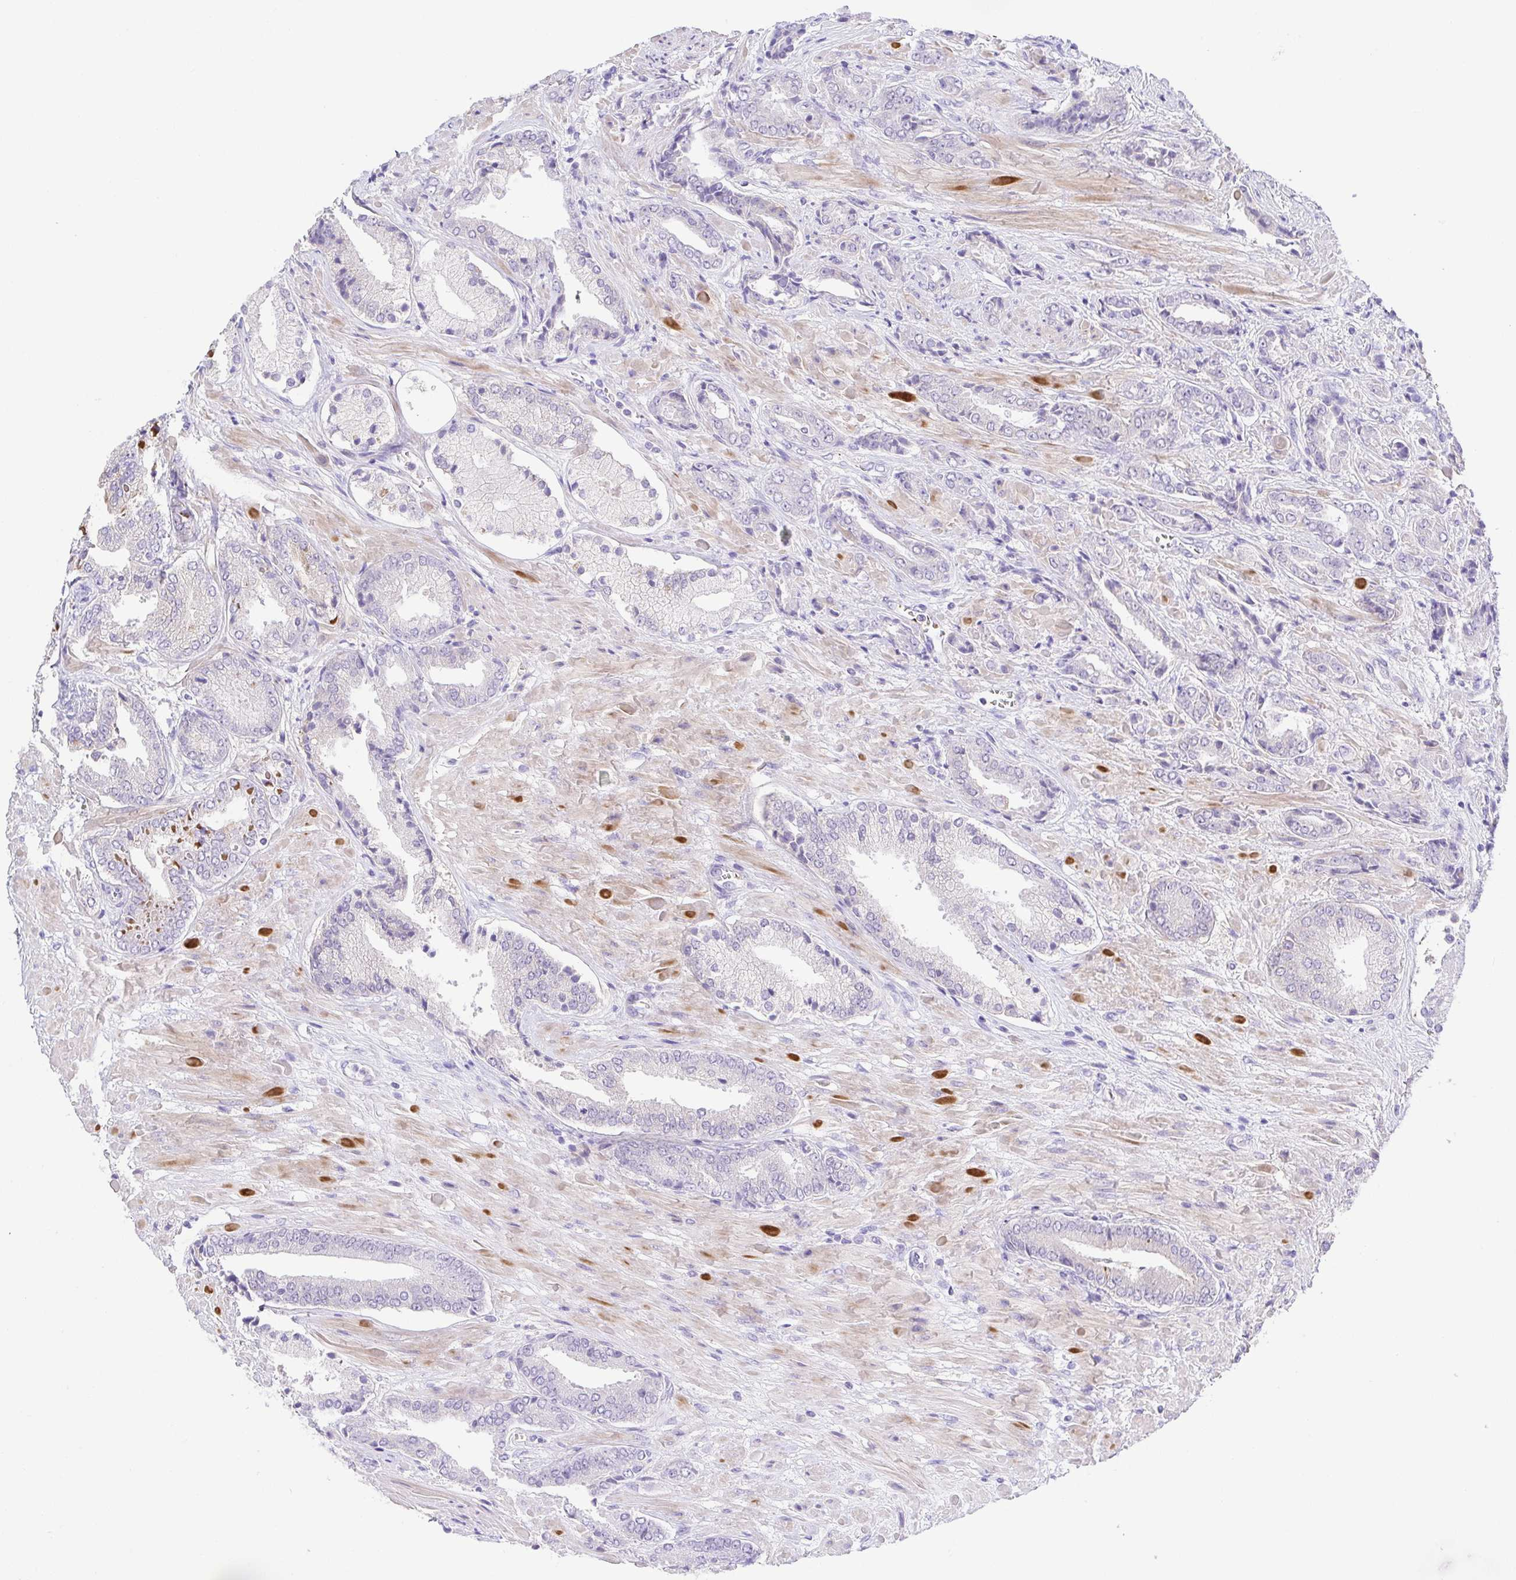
{"staining": {"intensity": "negative", "quantity": "none", "location": "none"}, "tissue": "prostate cancer", "cell_type": "Tumor cells", "image_type": "cancer", "snomed": [{"axis": "morphology", "description": "Adenocarcinoma, High grade"}, {"axis": "topography", "description": "Prostate"}], "caption": "This is an immunohistochemistry (IHC) histopathology image of prostate high-grade adenocarcinoma. There is no positivity in tumor cells.", "gene": "PRR14L", "patient": {"sex": "male", "age": 56}}